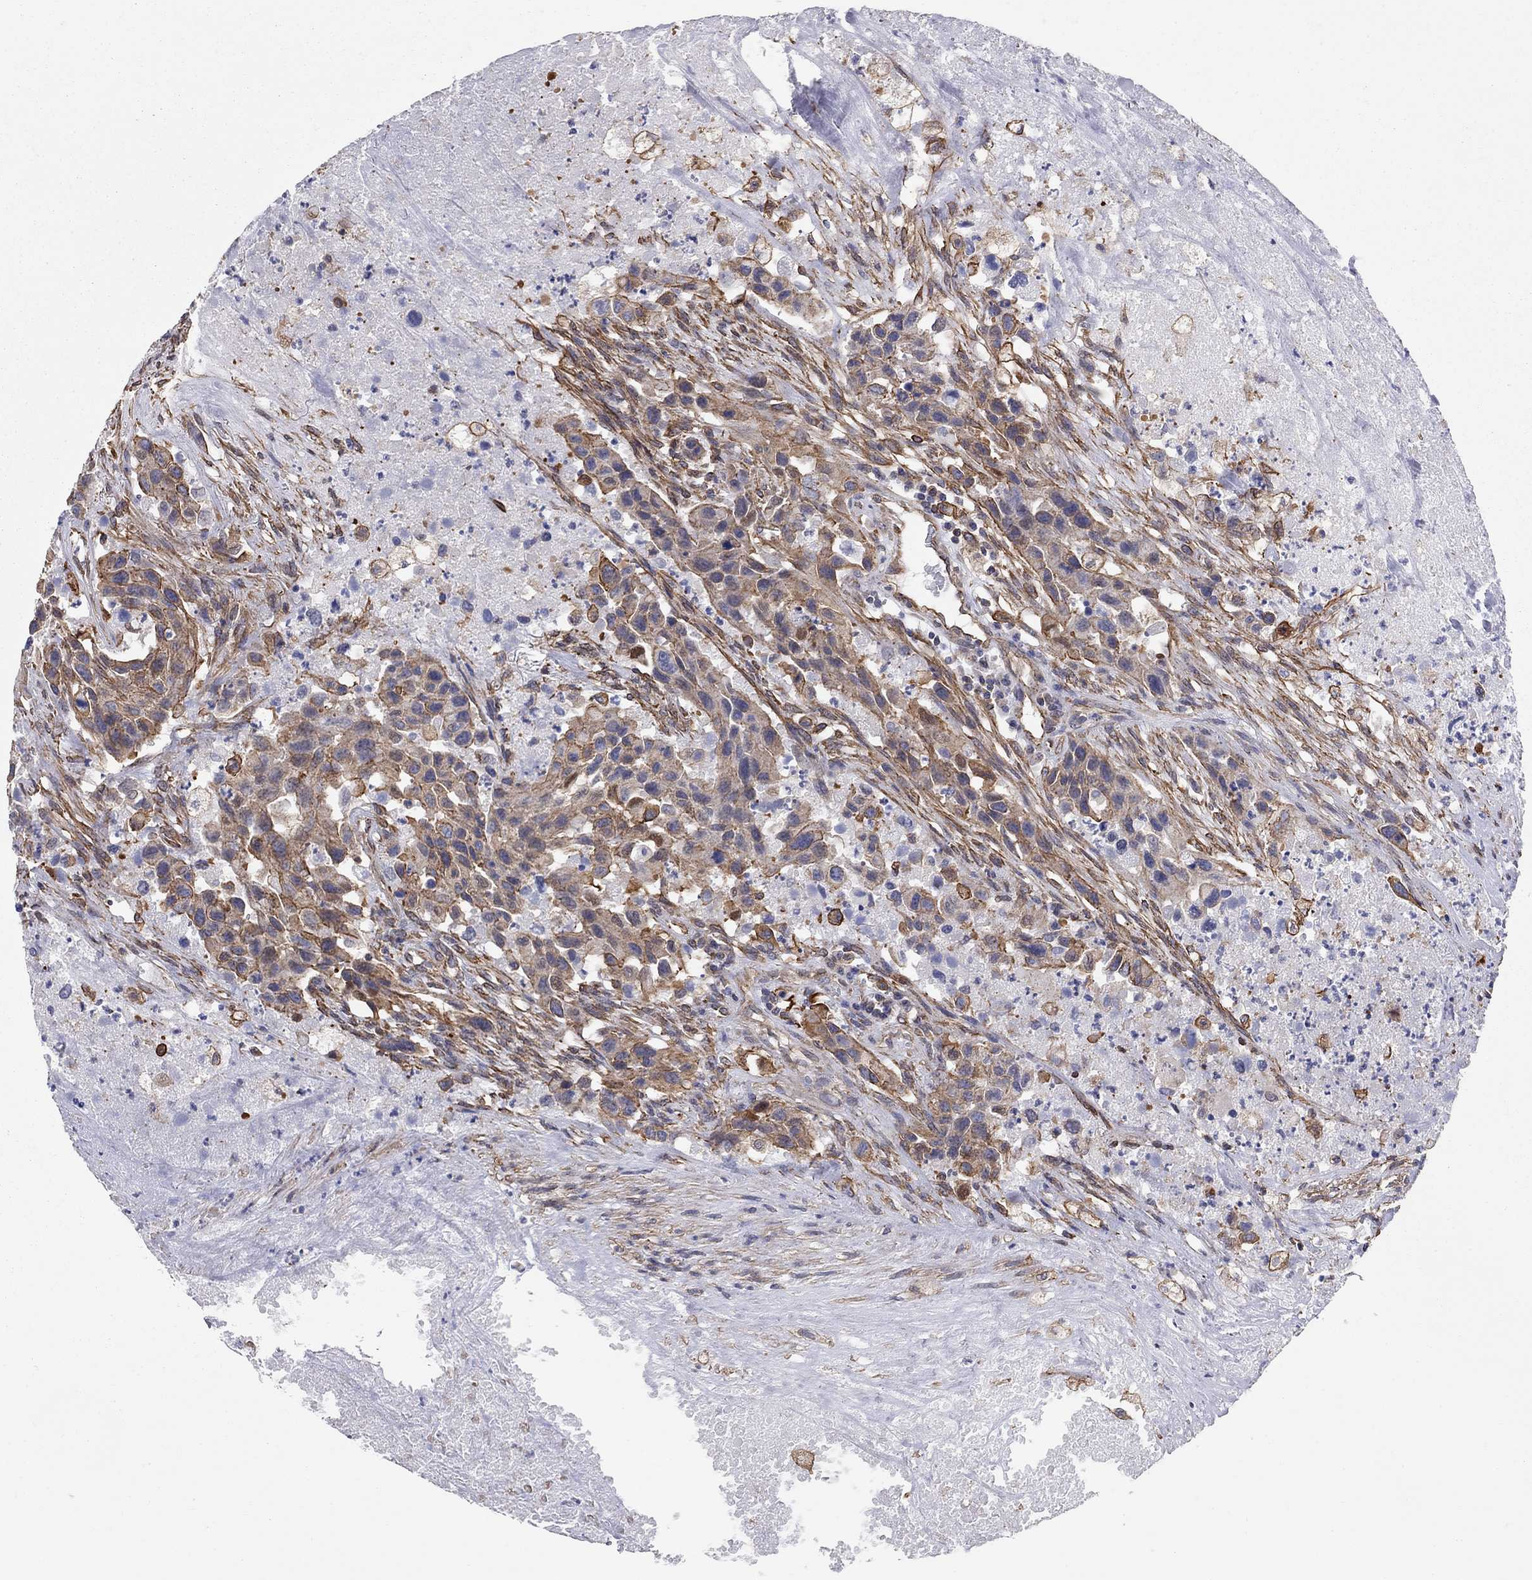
{"staining": {"intensity": "moderate", "quantity": "25%-75%", "location": "cytoplasmic/membranous"}, "tissue": "urothelial cancer", "cell_type": "Tumor cells", "image_type": "cancer", "snomed": [{"axis": "morphology", "description": "Urothelial carcinoma, High grade"}, {"axis": "topography", "description": "Urinary bladder"}], "caption": "High-grade urothelial carcinoma tissue shows moderate cytoplasmic/membranous positivity in about 25%-75% of tumor cells, visualized by immunohistochemistry.", "gene": "BICDL2", "patient": {"sex": "female", "age": 73}}